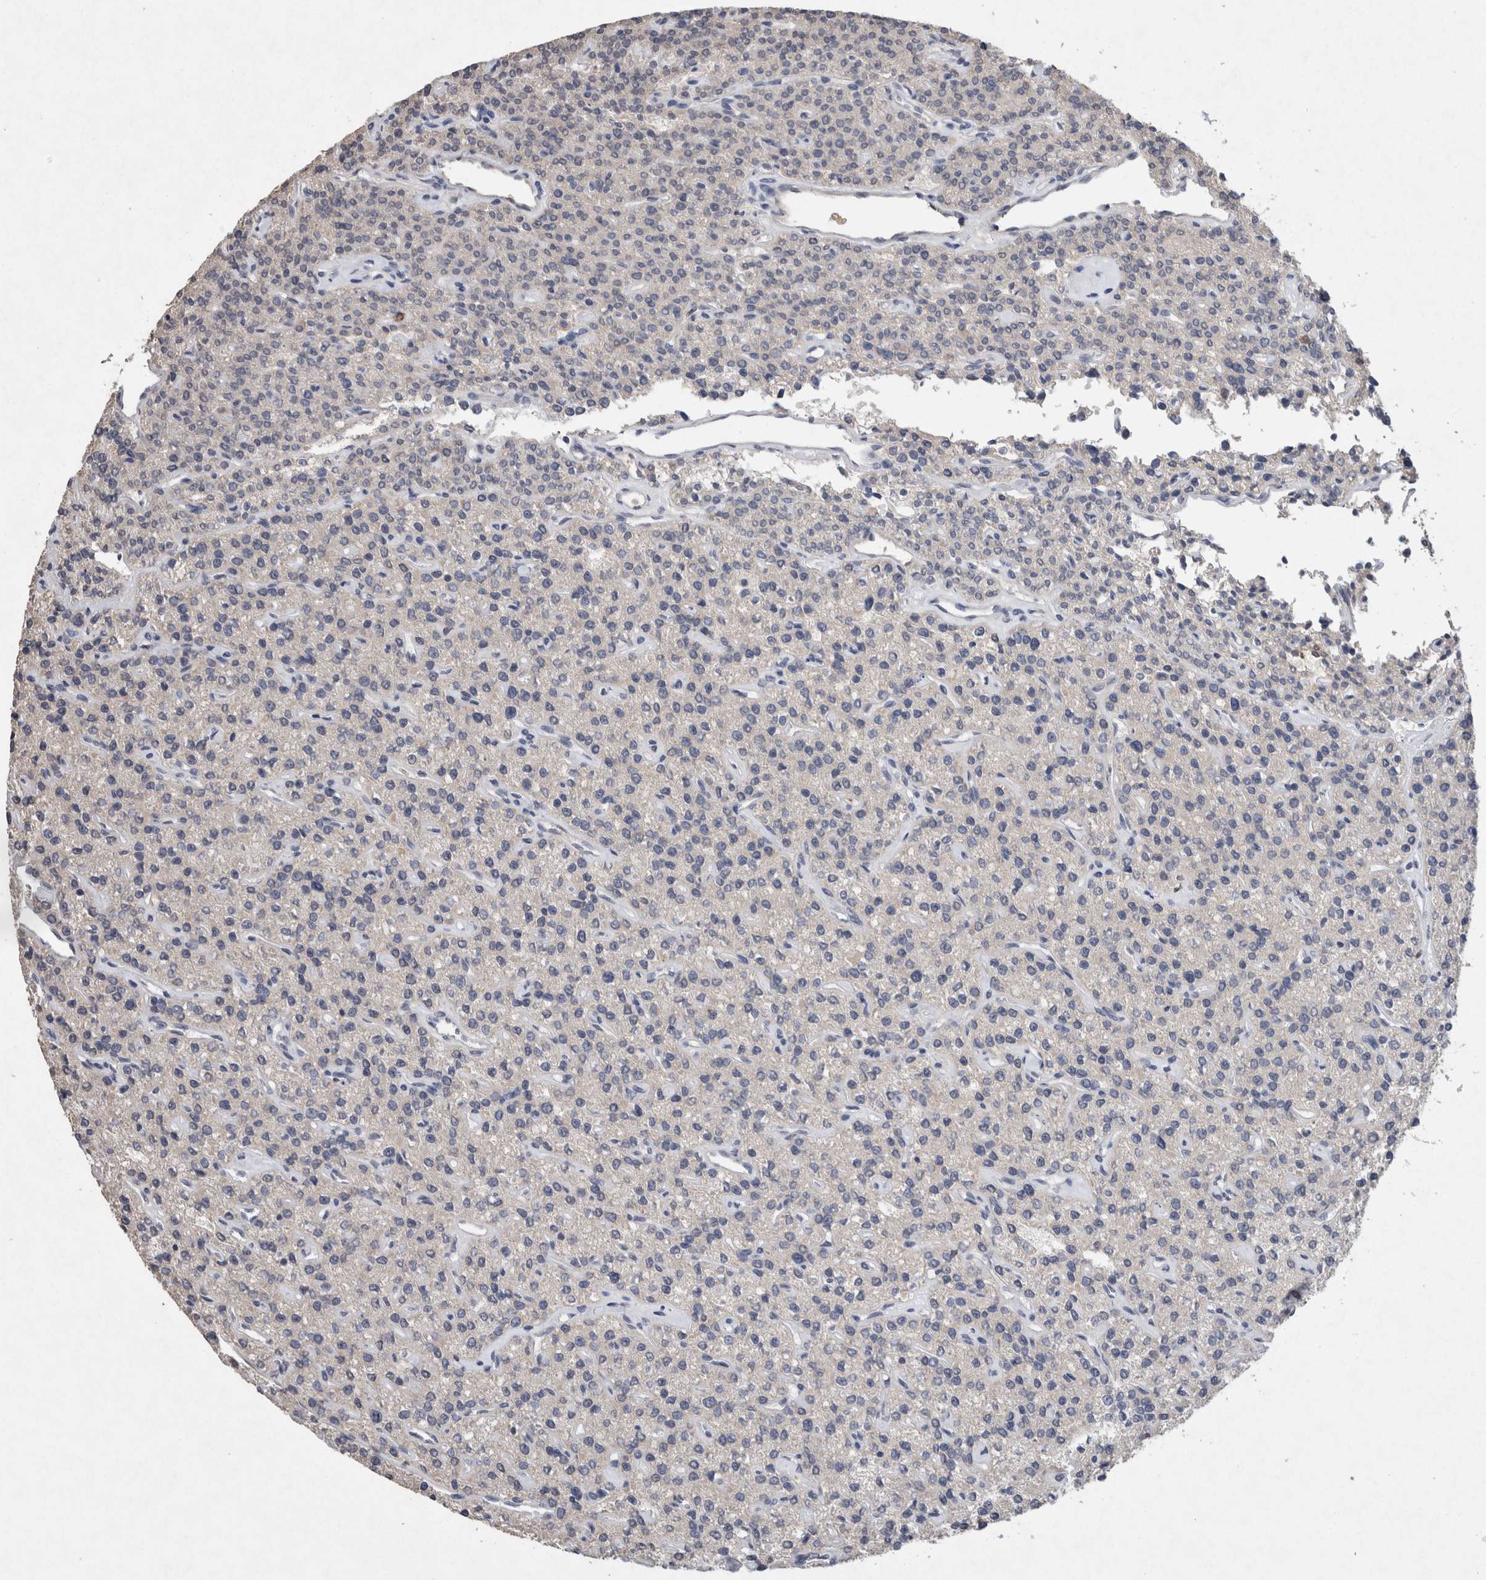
{"staining": {"intensity": "negative", "quantity": "none", "location": "none"}, "tissue": "parathyroid gland", "cell_type": "Glandular cells", "image_type": "normal", "snomed": [{"axis": "morphology", "description": "Normal tissue, NOS"}, {"axis": "topography", "description": "Parathyroid gland"}], "caption": "This is a image of immunohistochemistry staining of normal parathyroid gland, which shows no expression in glandular cells.", "gene": "FABP7", "patient": {"sex": "male", "age": 46}}